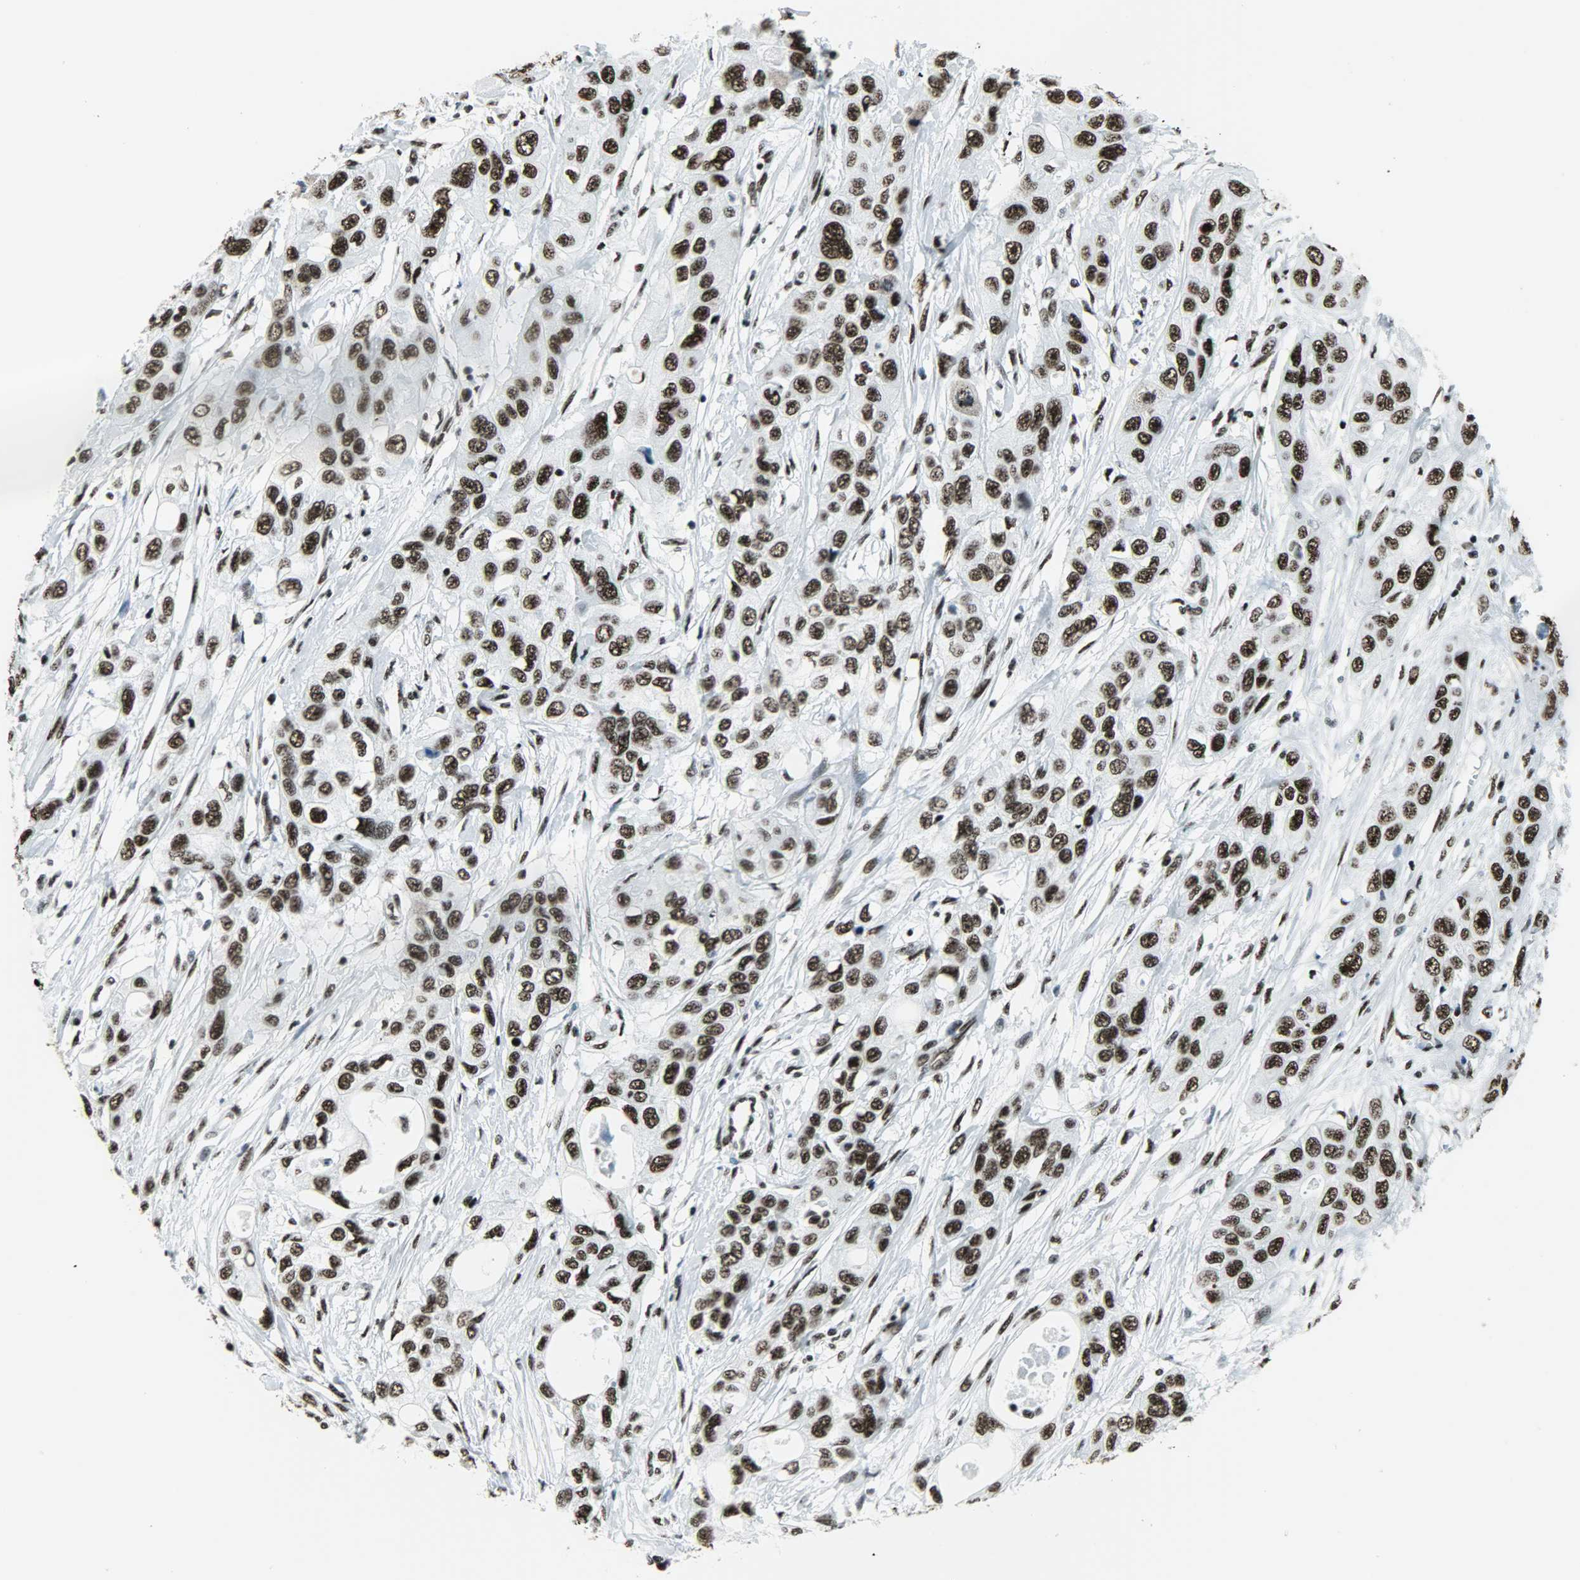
{"staining": {"intensity": "strong", "quantity": ">75%", "location": "nuclear"}, "tissue": "pancreatic cancer", "cell_type": "Tumor cells", "image_type": "cancer", "snomed": [{"axis": "morphology", "description": "Adenocarcinoma, NOS"}, {"axis": "topography", "description": "Pancreas"}], "caption": "Protein staining of pancreatic adenocarcinoma tissue demonstrates strong nuclear positivity in approximately >75% of tumor cells.", "gene": "SNRPA", "patient": {"sex": "female", "age": 70}}